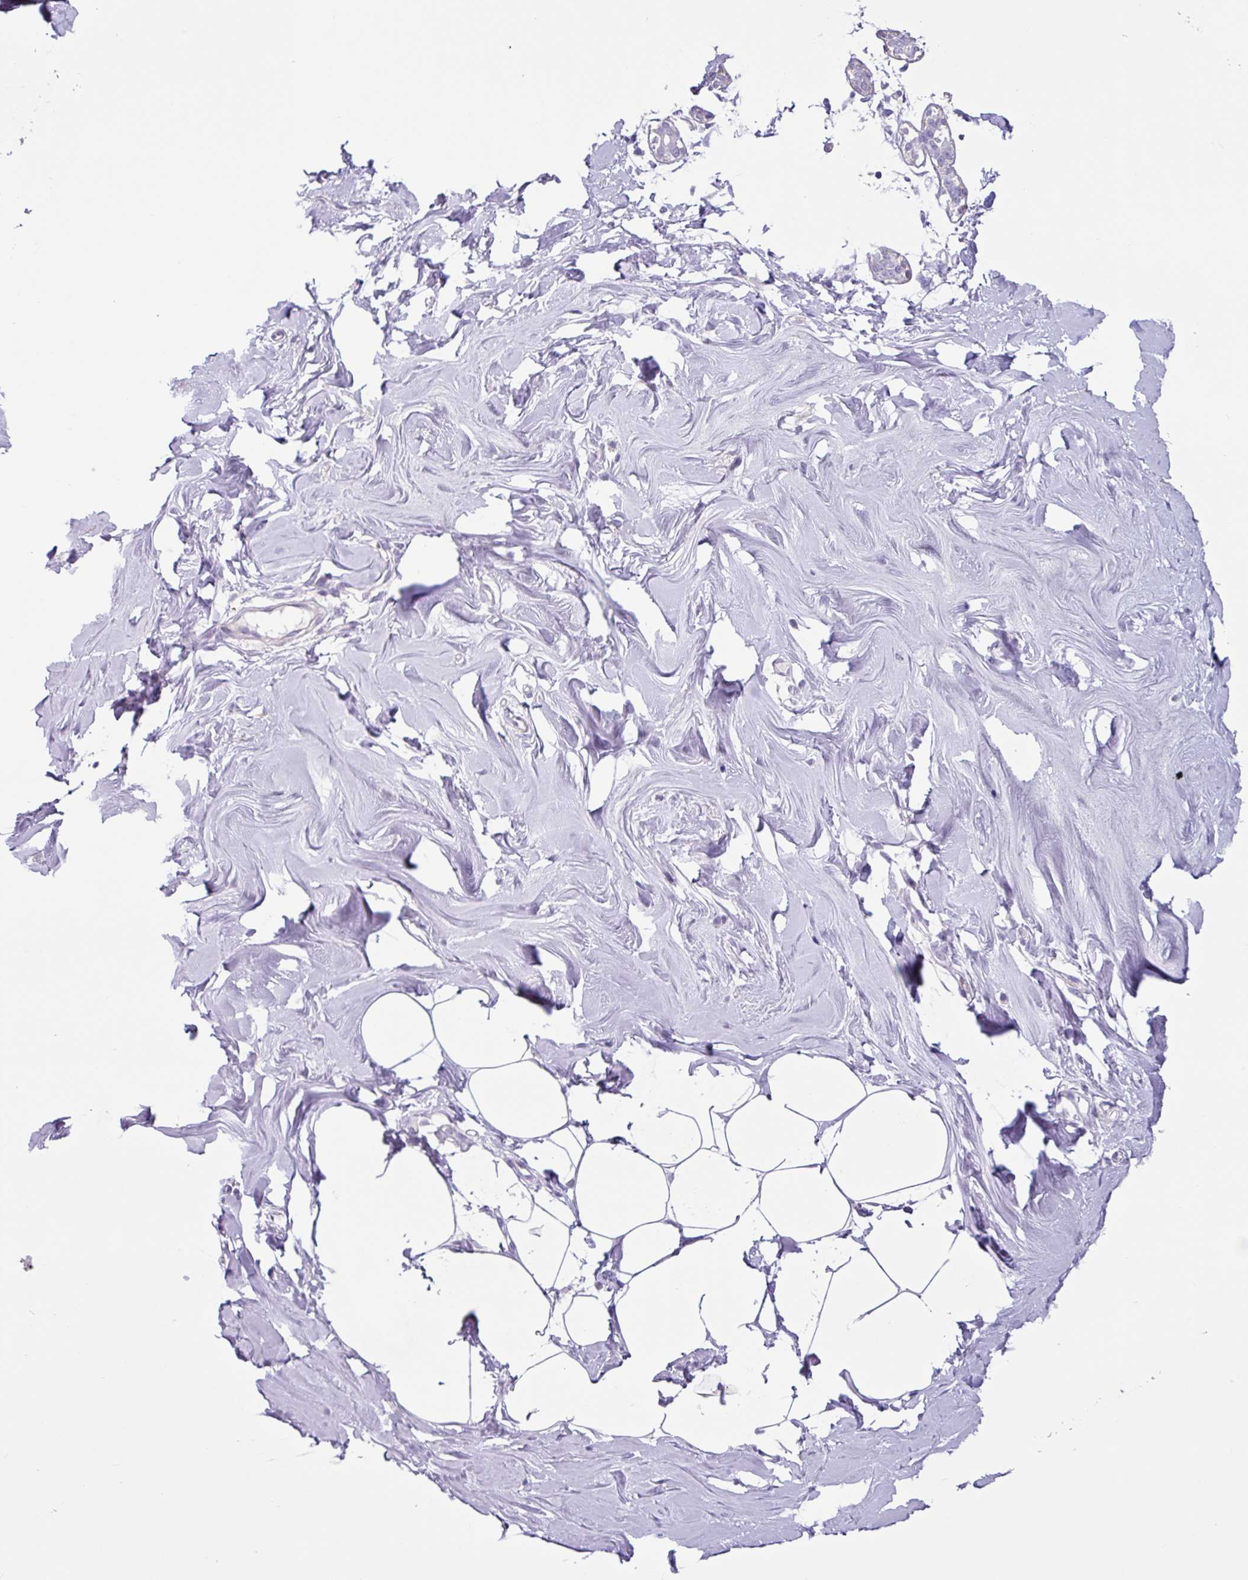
{"staining": {"intensity": "negative", "quantity": "none", "location": "none"}, "tissue": "breast", "cell_type": "Adipocytes", "image_type": "normal", "snomed": [{"axis": "morphology", "description": "Normal tissue, NOS"}, {"axis": "topography", "description": "Breast"}], "caption": "A high-resolution micrograph shows immunohistochemistry staining of unremarkable breast, which displays no significant expression in adipocytes. The staining was performed using DAB (3,3'-diaminobenzidine) to visualize the protein expression in brown, while the nuclei were stained in blue with hematoxylin (Magnification: 20x).", "gene": "OTX1", "patient": {"sex": "female", "age": 27}}